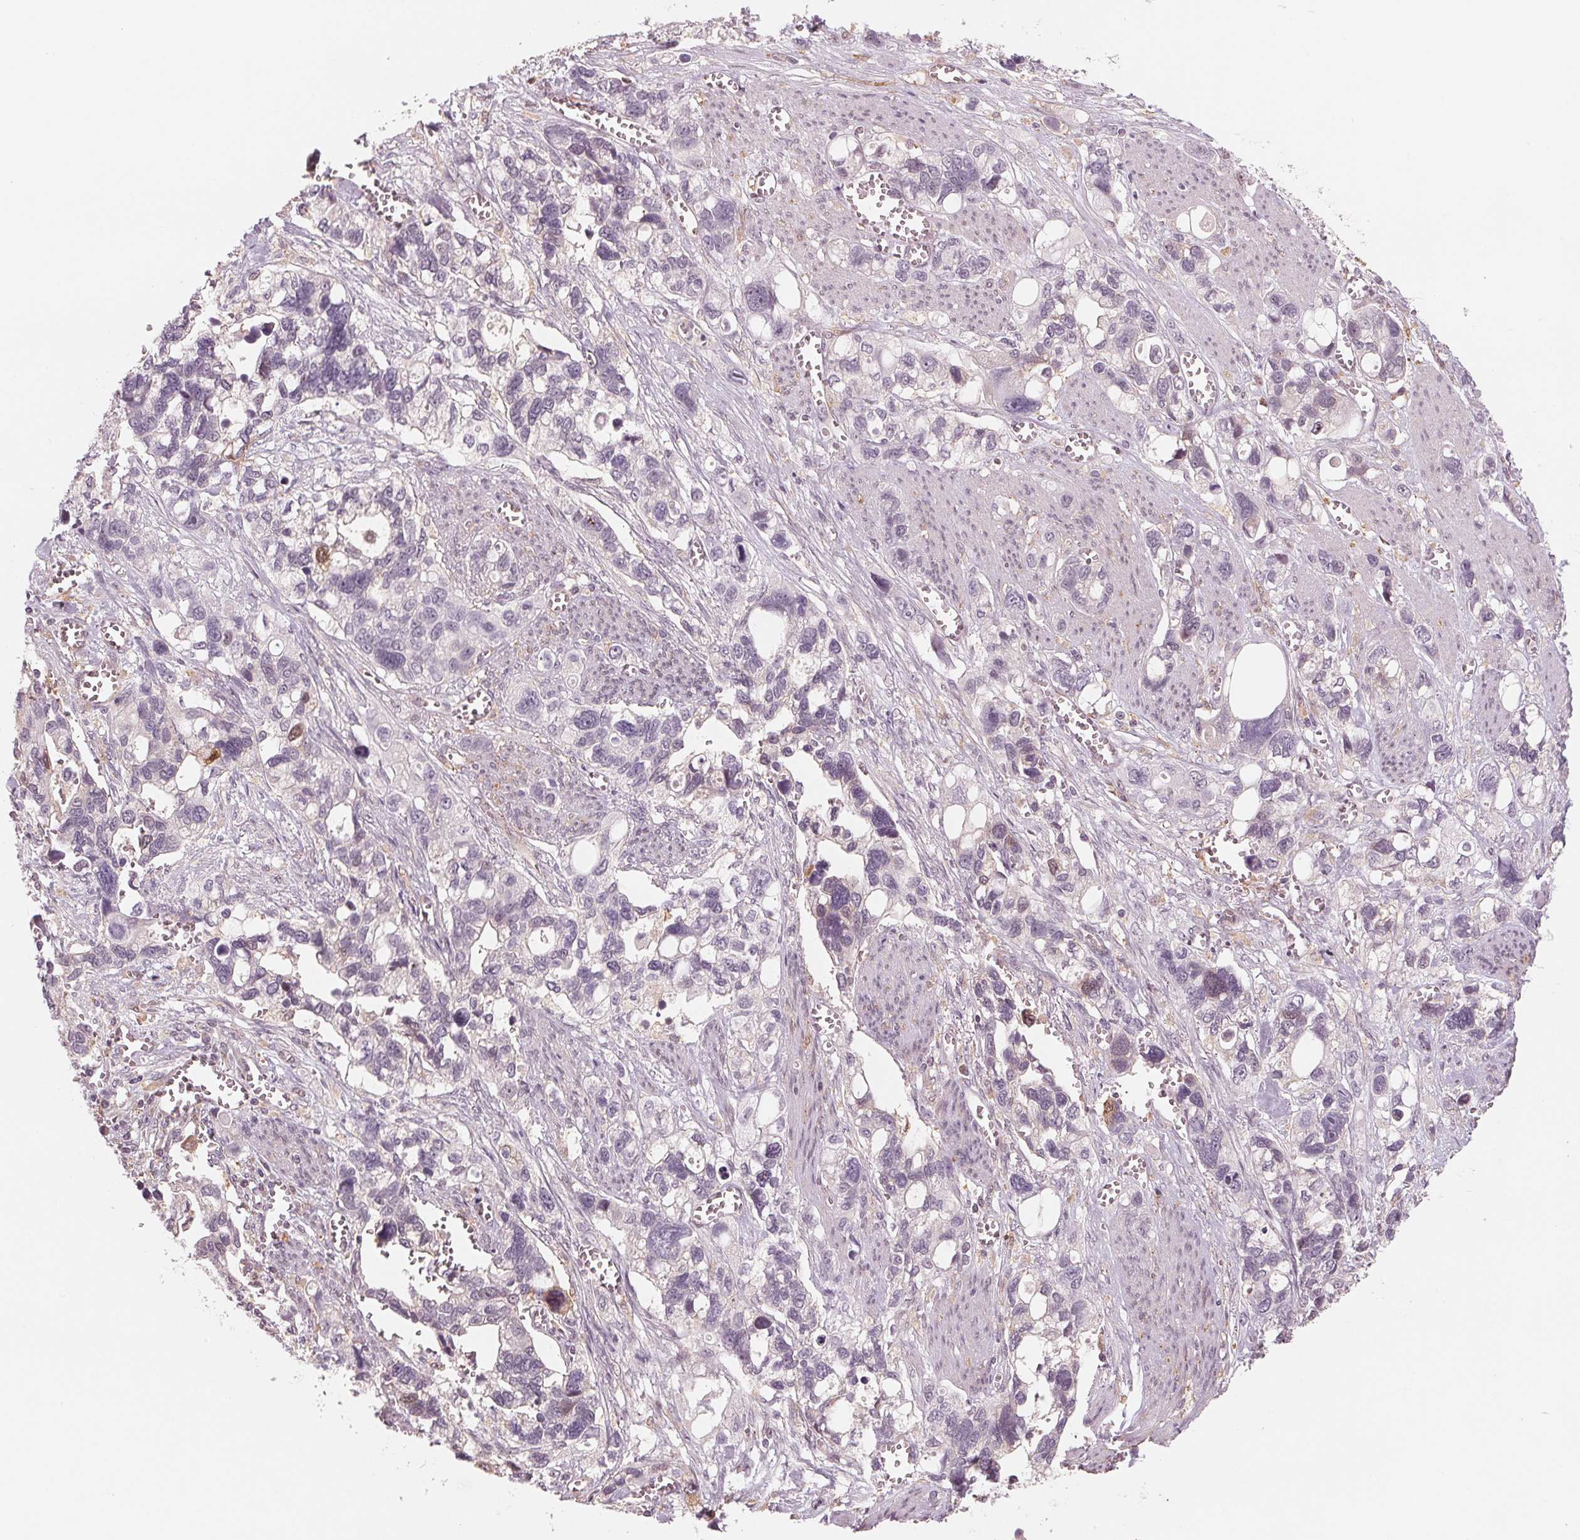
{"staining": {"intensity": "negative", "quantity": "none", "location": "none"}, "tissue": "stomach cancer", "cell_type": "Tumor cells", "image_type": "cancer", "snomed": [{"axis": "morphology", "description": "Adenocarcinoma, NOS"}, {"axis": "topography", "description": "Stomach, upper"}], "caption": "Tumor cells are negative for brown protein staining in stomach cancer (adenocarcinoma).", "gene": "IL9R", "patient": {"sex": "female", "age": 81}}